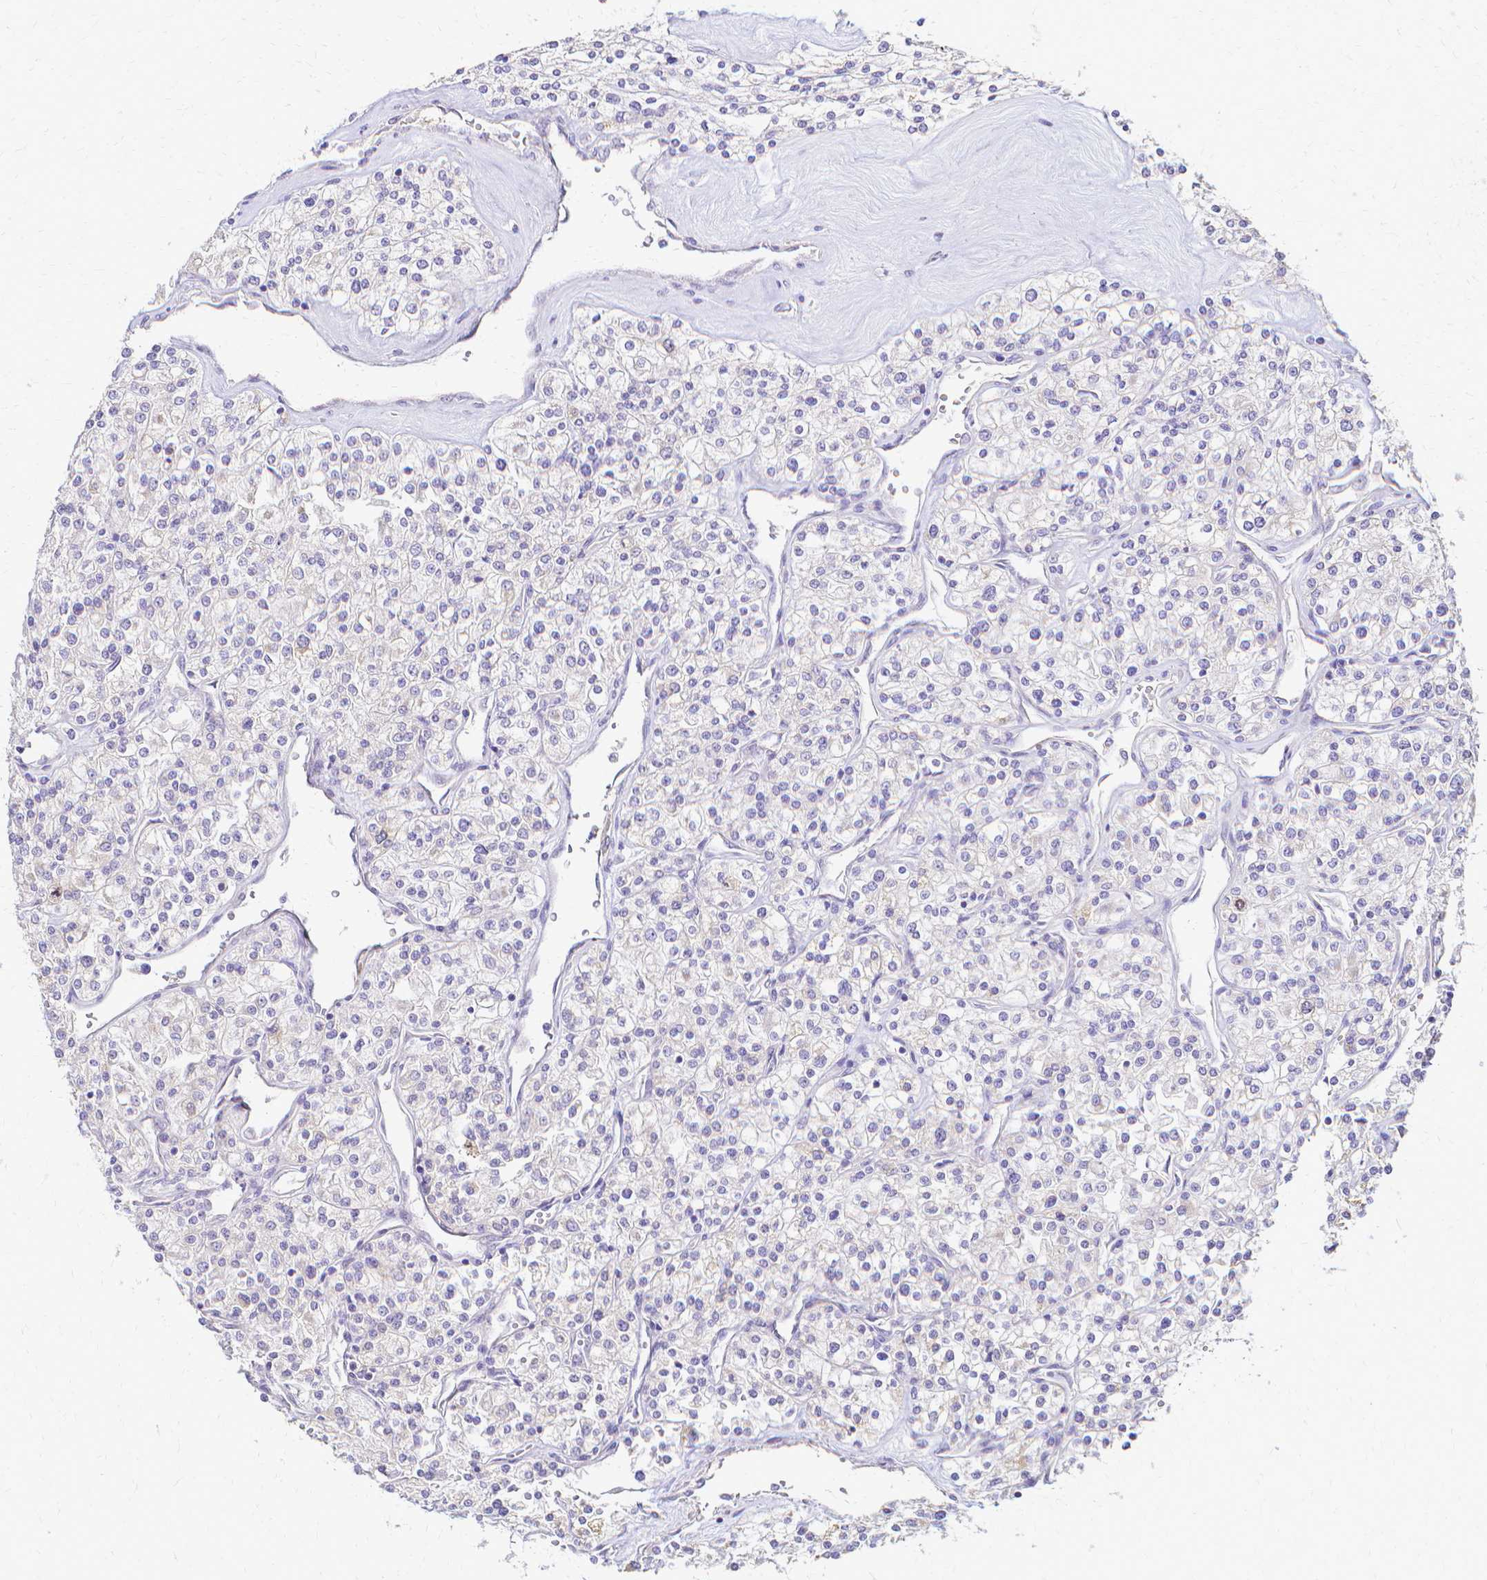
{"staining": {"intensity": "negative", "quantity": "none", "location": "none"}, "tissue": "renal cancer", "cell_type": "Tumor cells", "image_type": "cancer", "snomed": [{"axis": "morphology", "description": "Adenocarcinoma, NOS"}, {"axis": "topography", "description": "Kidney"}], "caption": "Immunohistochemical staining of renal cancer reveals no significant staining in tumor cells.", "gene": "CCNB1", "patient": {"sex": "male", "age": 80}}